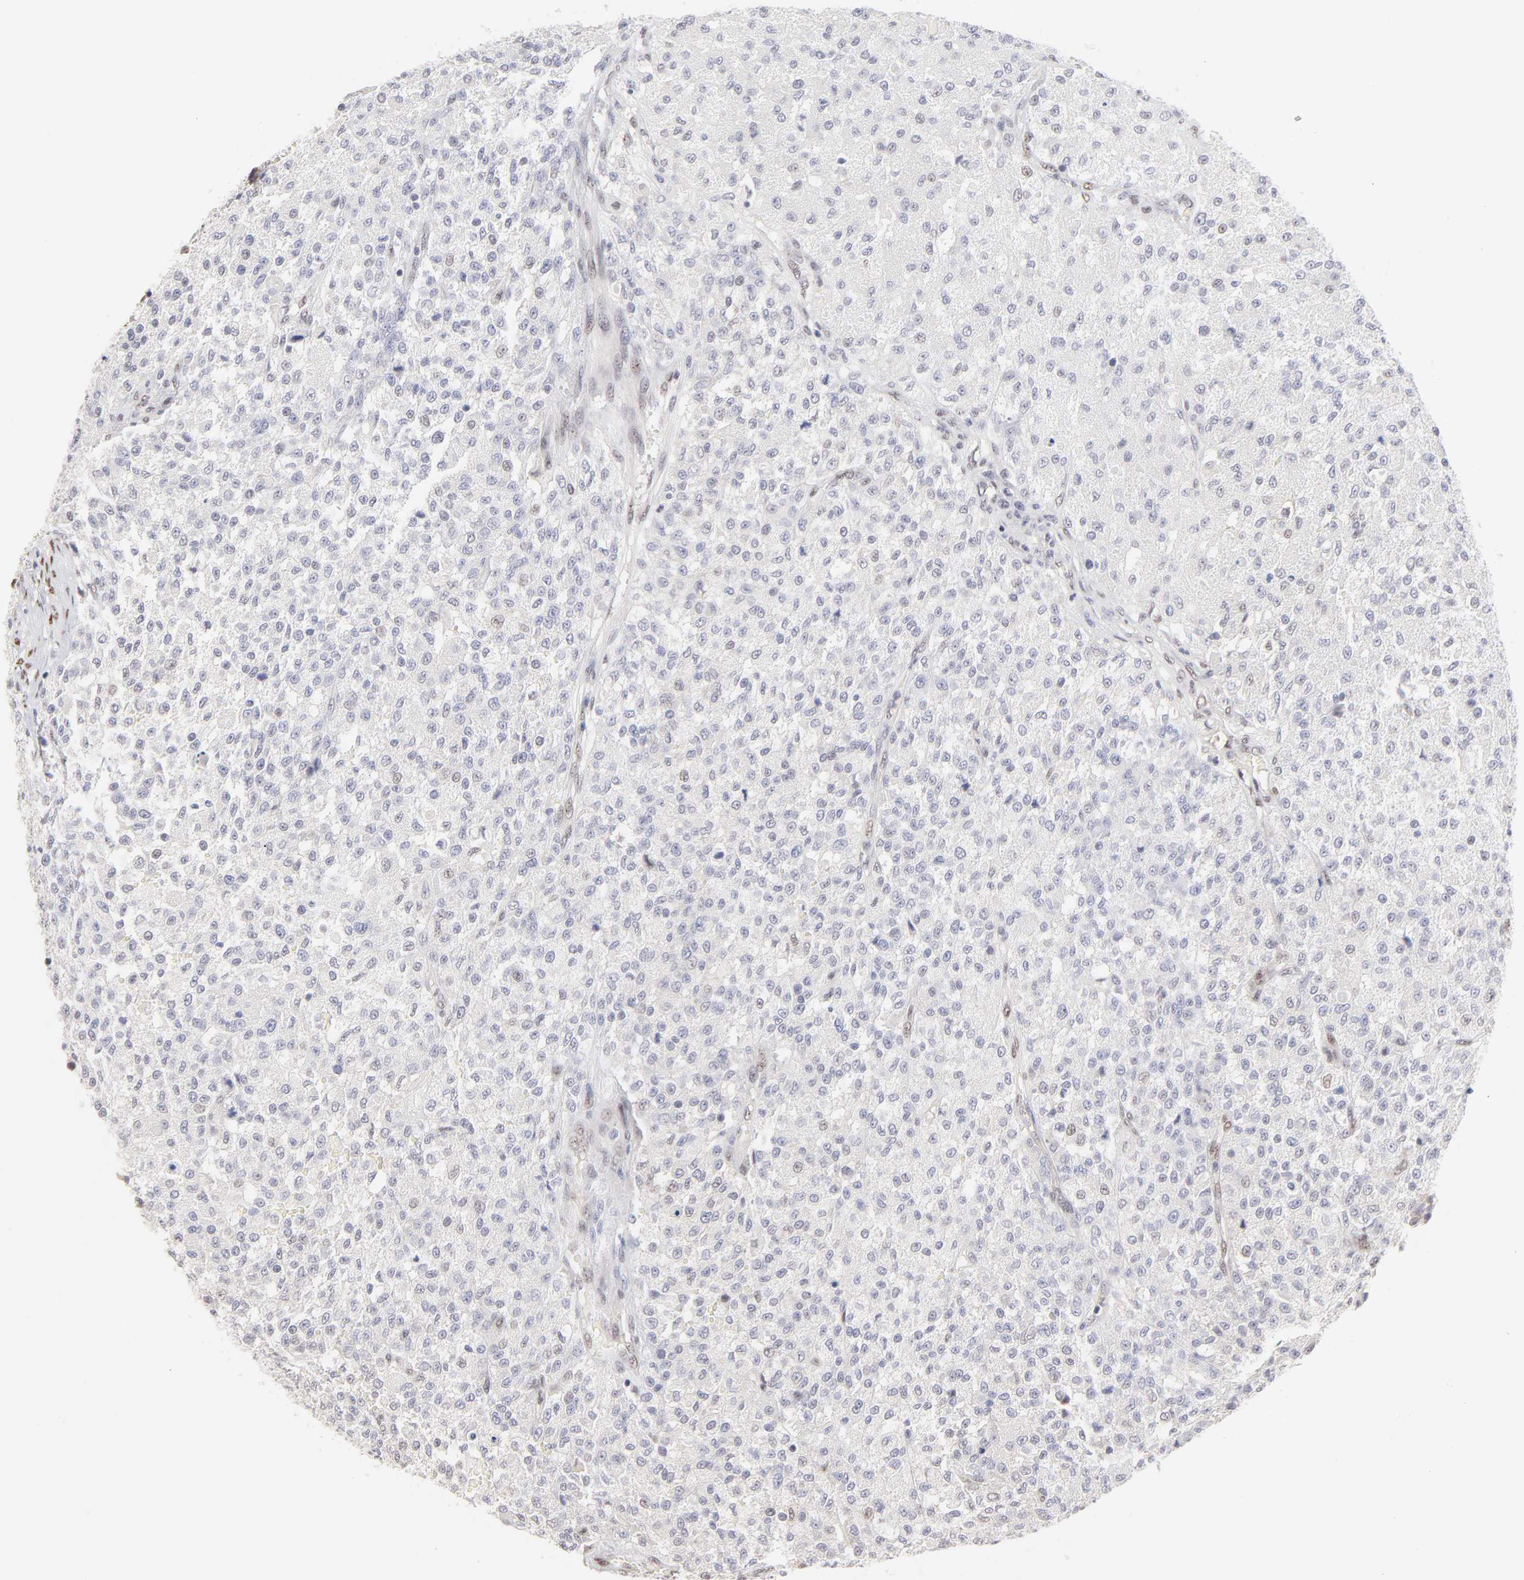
{"staining": {"intensity": "negative", "quantity": "none", "location": "none"}, "tissue": "testis cancer", "cell_type": "Tumor cells", "image_type": "cancer", "snomed": [{"axis": "morphology", "description": "Seminoma, NOS"}, {"axis": "topography", "description": "Testis"}], "caption": "Tumor cells are negative for protein expression in human seminoma (testis).", "gene": "STAT3", "patient": {"sex": "male", "age": 59}}